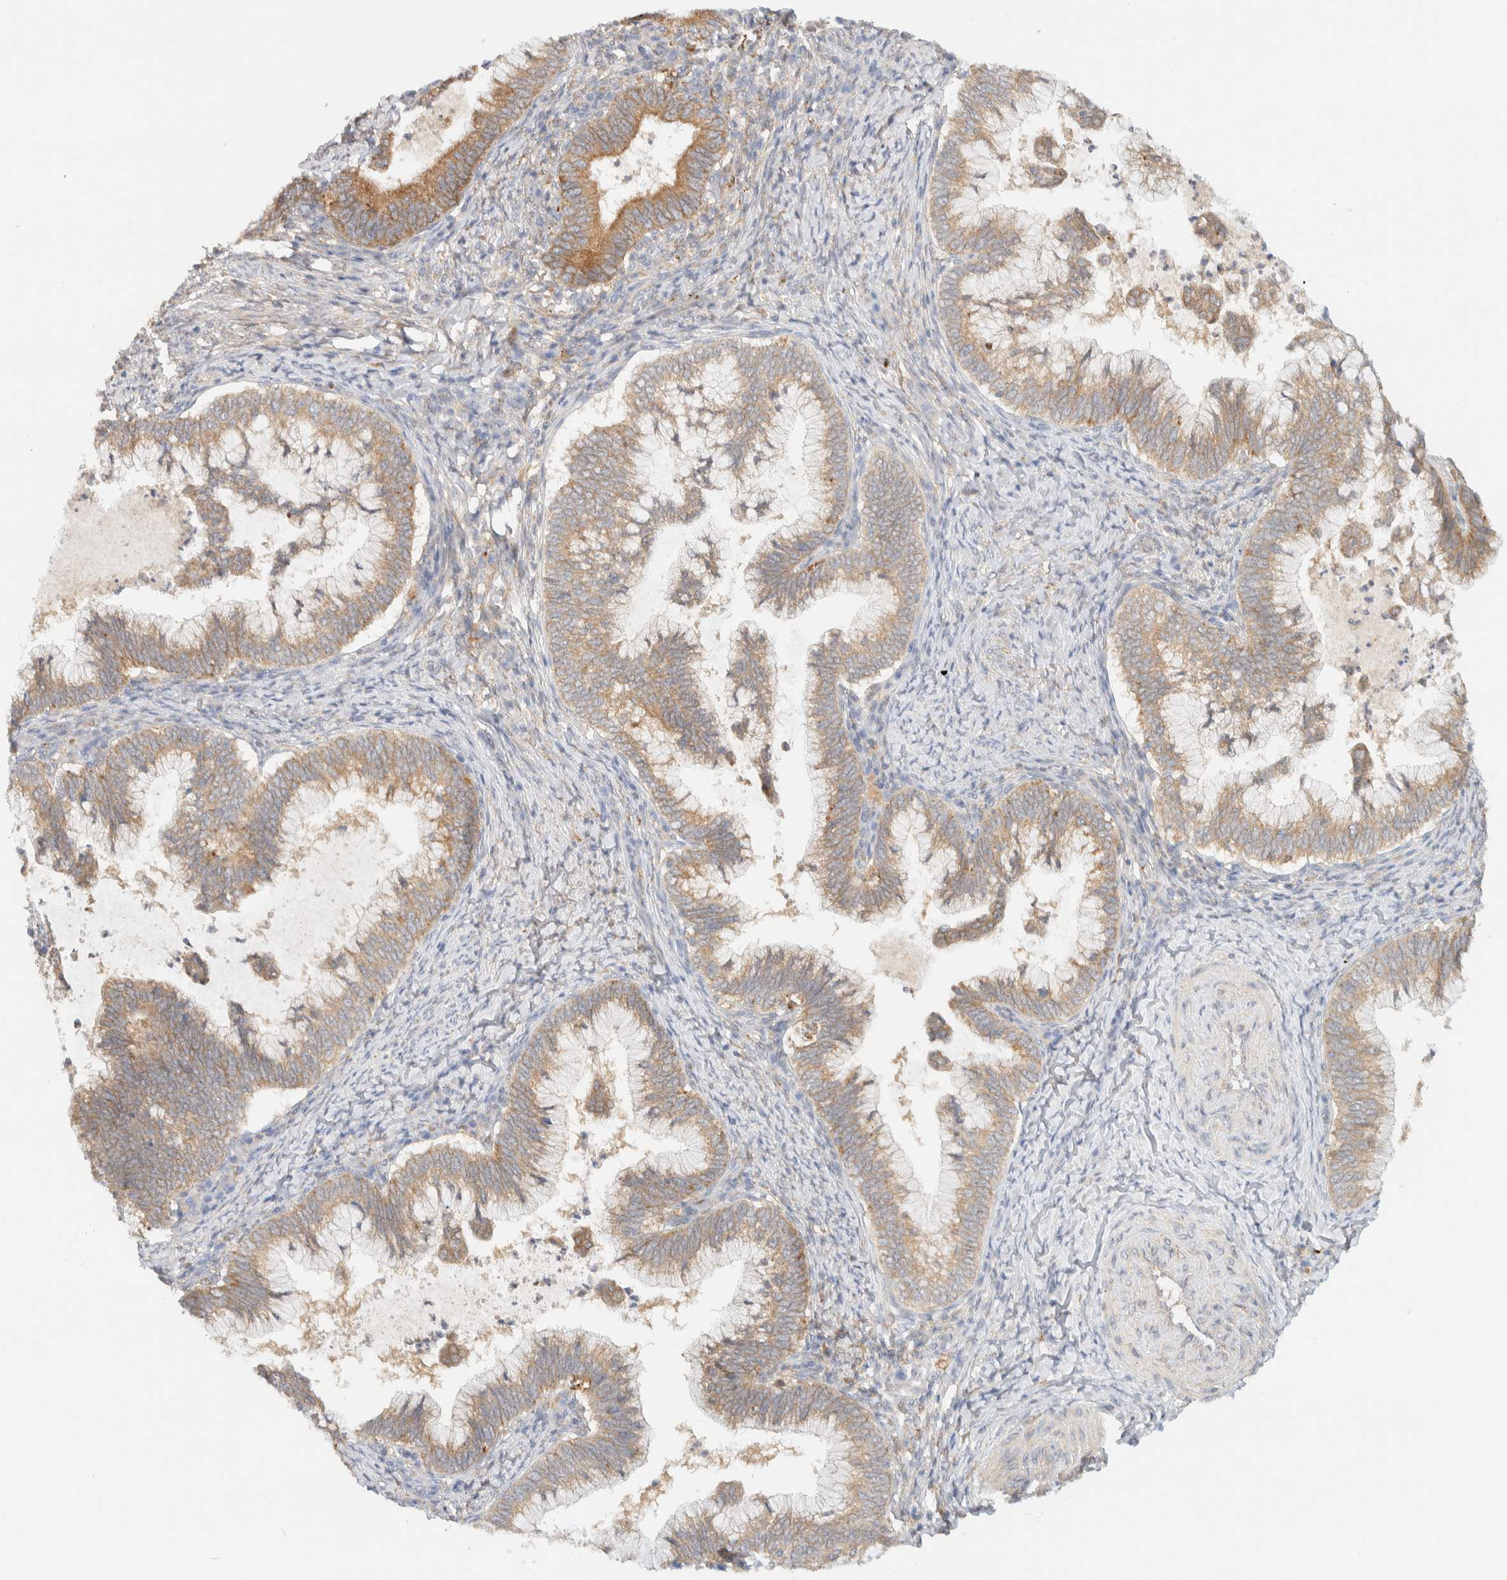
{"staining": {"intensity": "moderate", "quantity": ">75%", "location": "cytoplasmic/membranous"}, "tissue": "cervical cancer", "cell_type": "Tumor cells", "image_type": "cancer", "snomed": [{"axis": "morphology", "description": "Adenocarcinoma, NOS"}, {"axis": "topography", "description": "Cervix"}], "caption": "Immunohistochemistry (IHC) histopathology image of human cervical adenocarcinoma stained for a protein (brown), which shows medium levels of moderate cytoplasmic/membranous expression in approximately >75% of tumor cells.", "gene": "NT5C", "patient": {"sex": "female", "age": 36}}